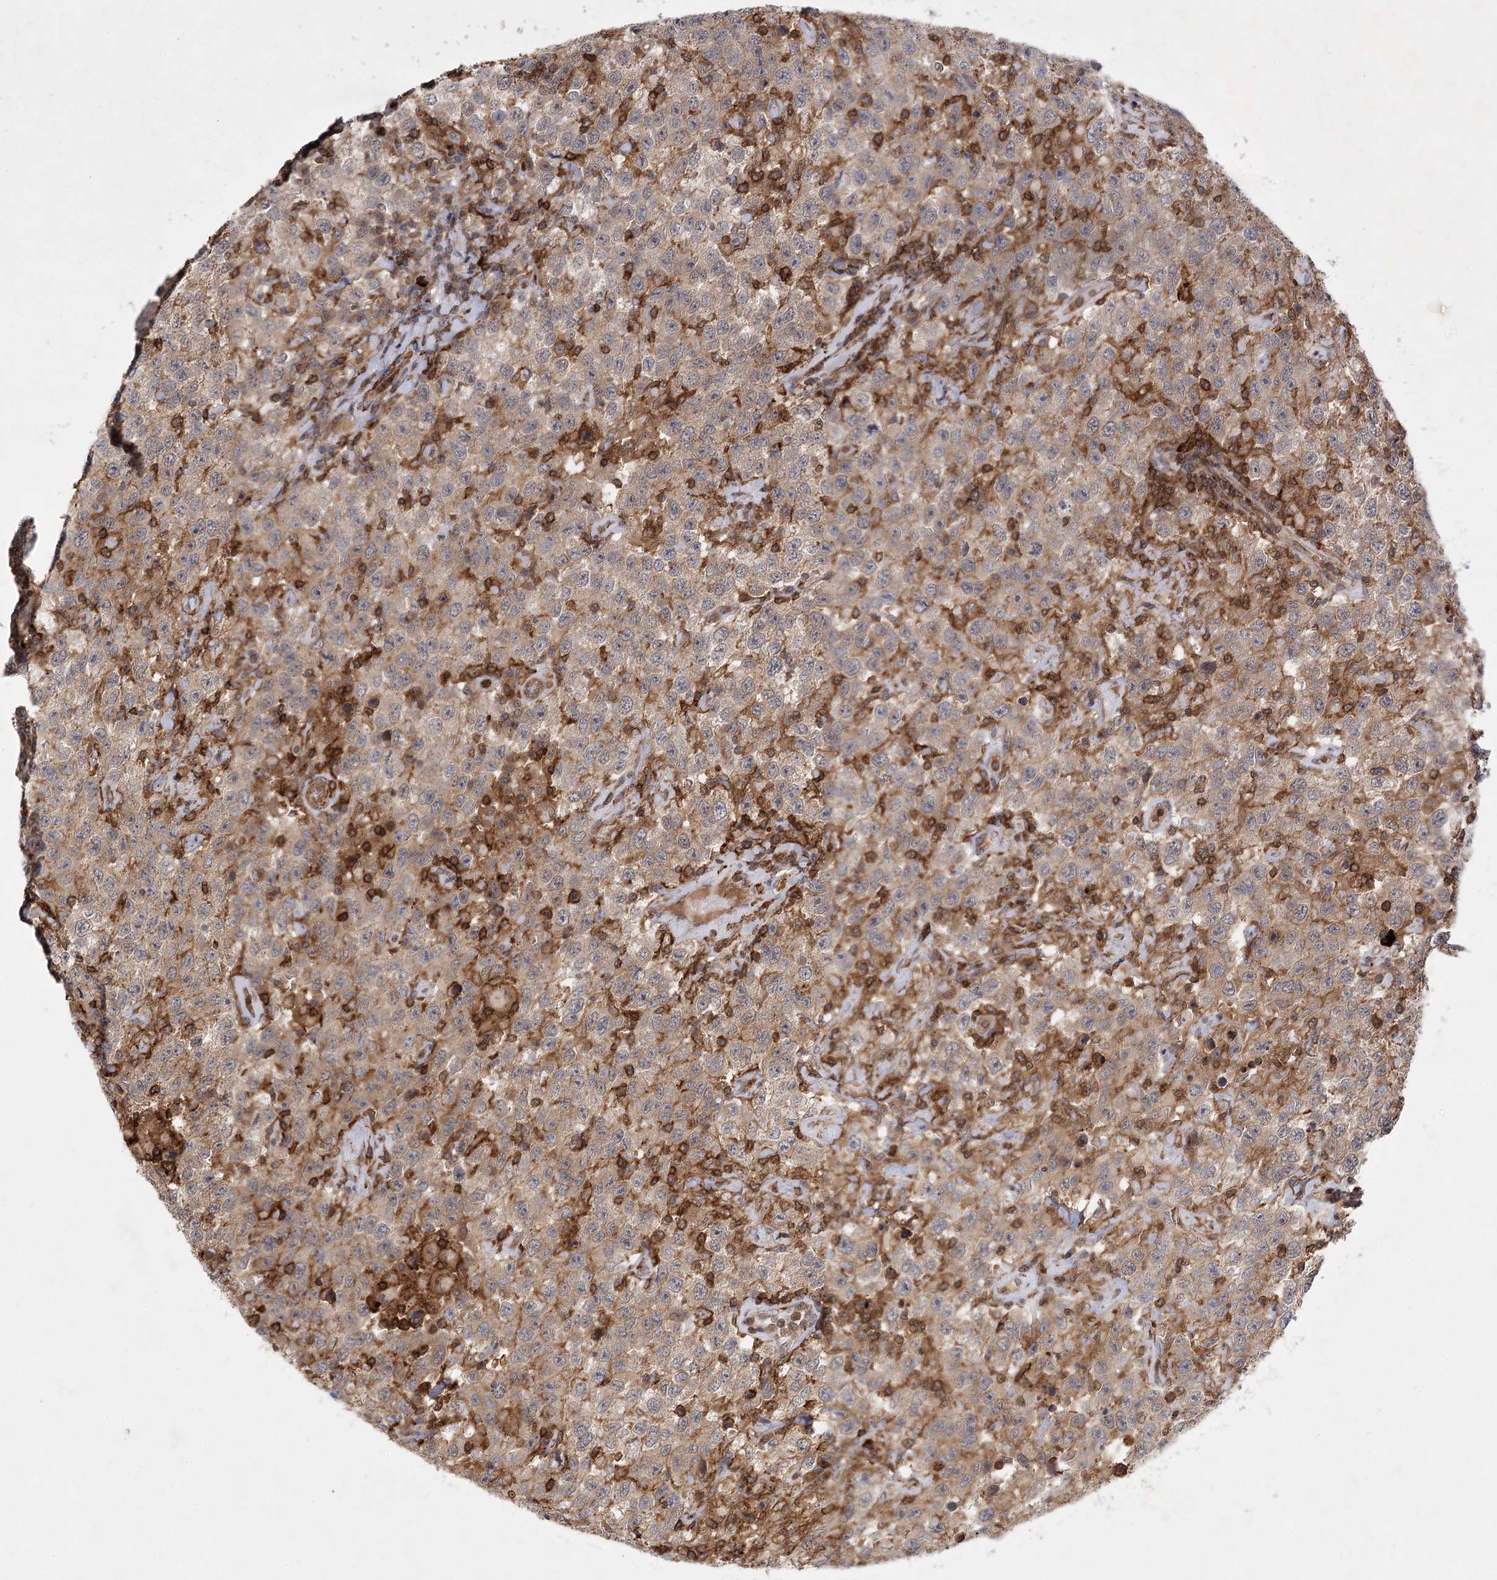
{"staining": {"intensity": "moderate", "quantity": ">75%", "location": "cytoplasmic/membranous"}, "tissue": "testis cancer", "cell_type": "Tumor cells", "image_type": "cancer", "snomed": [{"axis": "morphology", "description": "Seminoma, NOS"}, {"axis": "topography", "description": "Testis"}], "caption": "Protein expression analysis of human testis cancer reveals moderate cytoplasmic/membranous expression in about >75% of tumor cells.", "gene": "MEPE", "patient": {"sex": "male", "age": 41}}